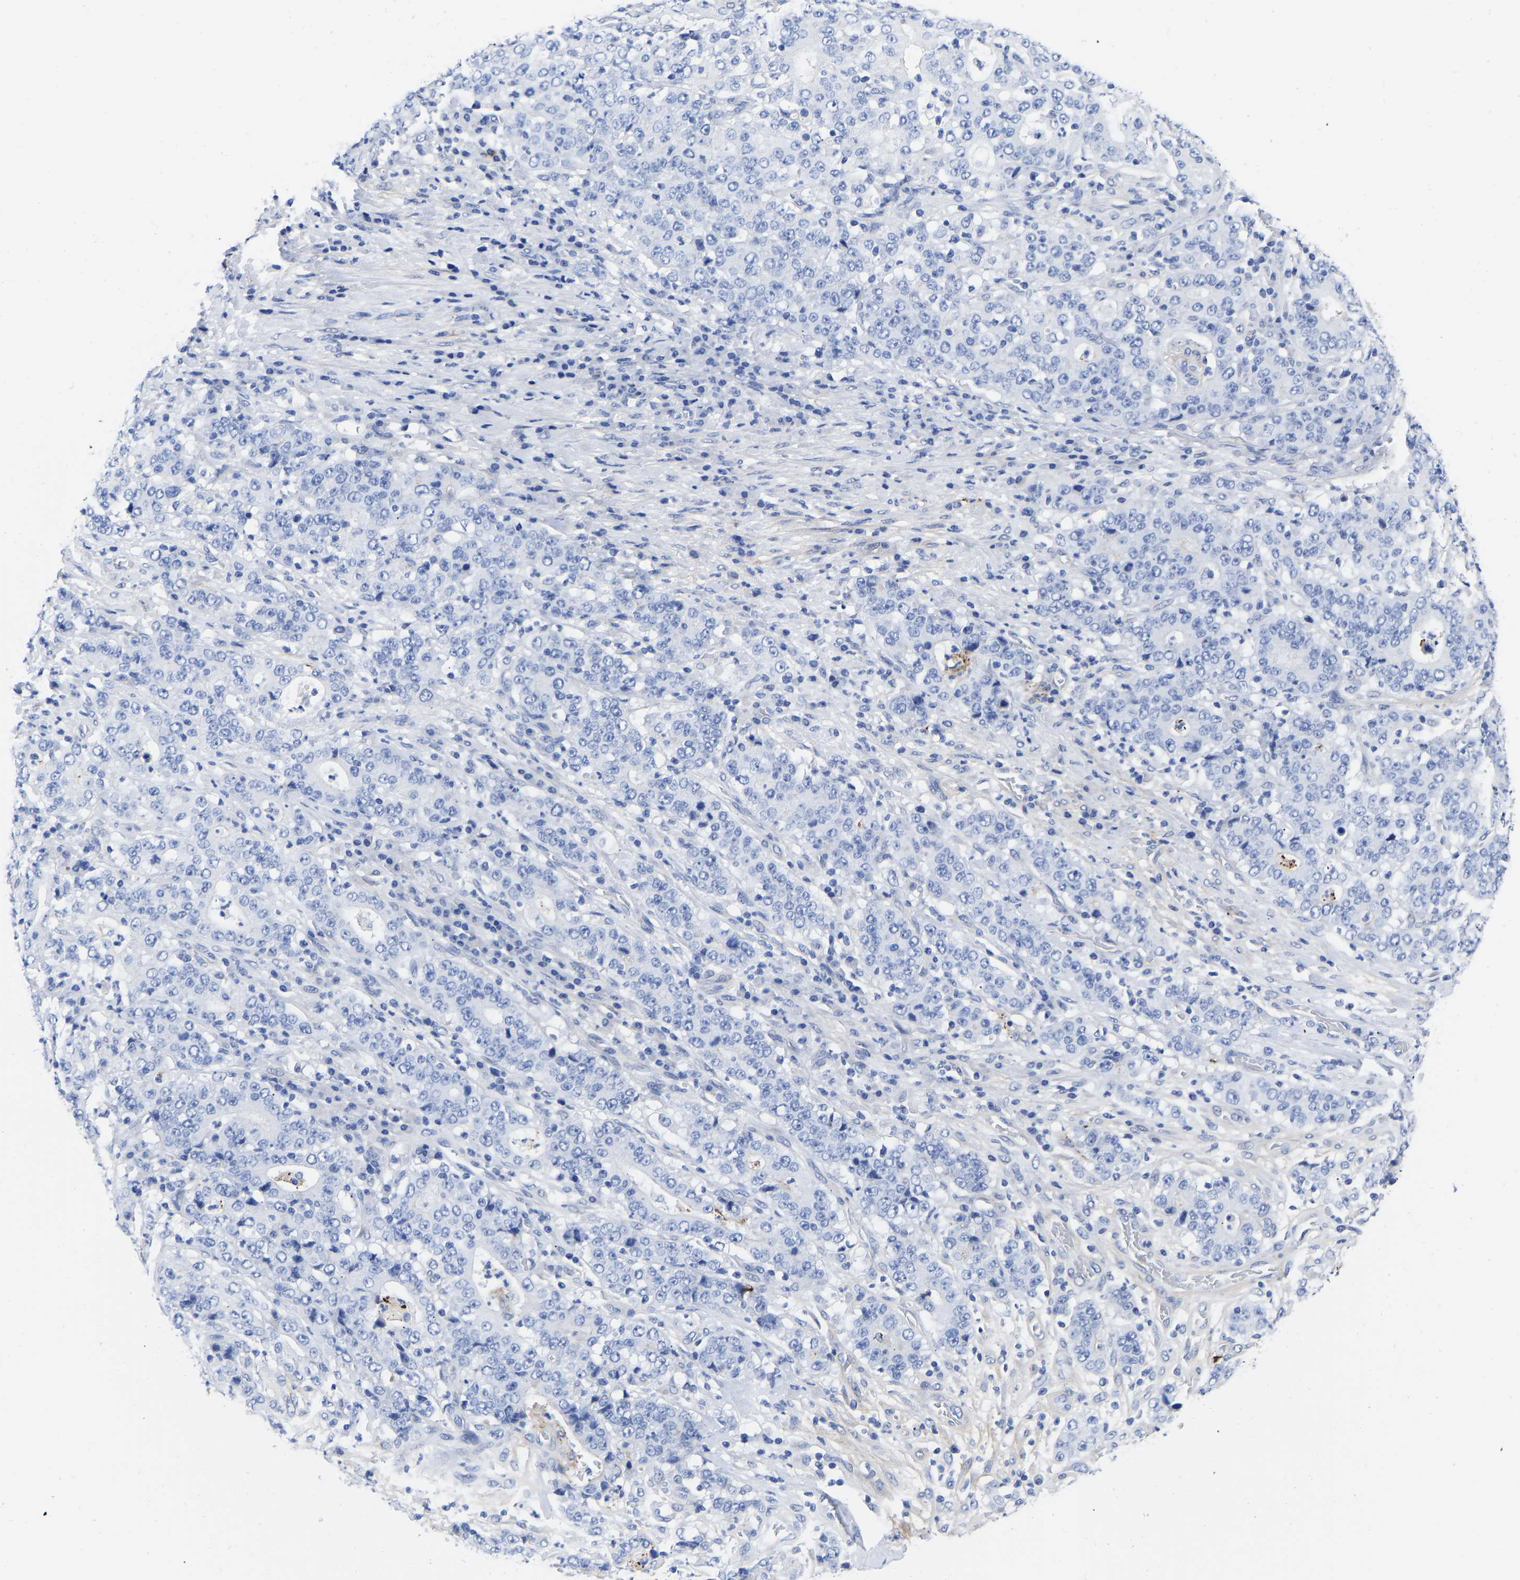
{"staining": {"intensity": "negative", "quantity": "none", "location": "none"}, "tissue": "stomach cancer", "cell_type": "Tumor cells", "image_type": "cancer", "snomed": [{"axis": "morphology", "description": "Normal tissue, NOS"}, {"axis": "morphology", "description": "Adenocarcinoma, NOS"}, {"axis": "topography", "description": "Stomach, upper"}, {"axis": "topography", "description": "Stomach"}], "caption": "There is no significant positivity in tumor cells of stomach adenocarcinoma.", "gene": "GPA33", "patient": {"sex": "male", "age": 59}}